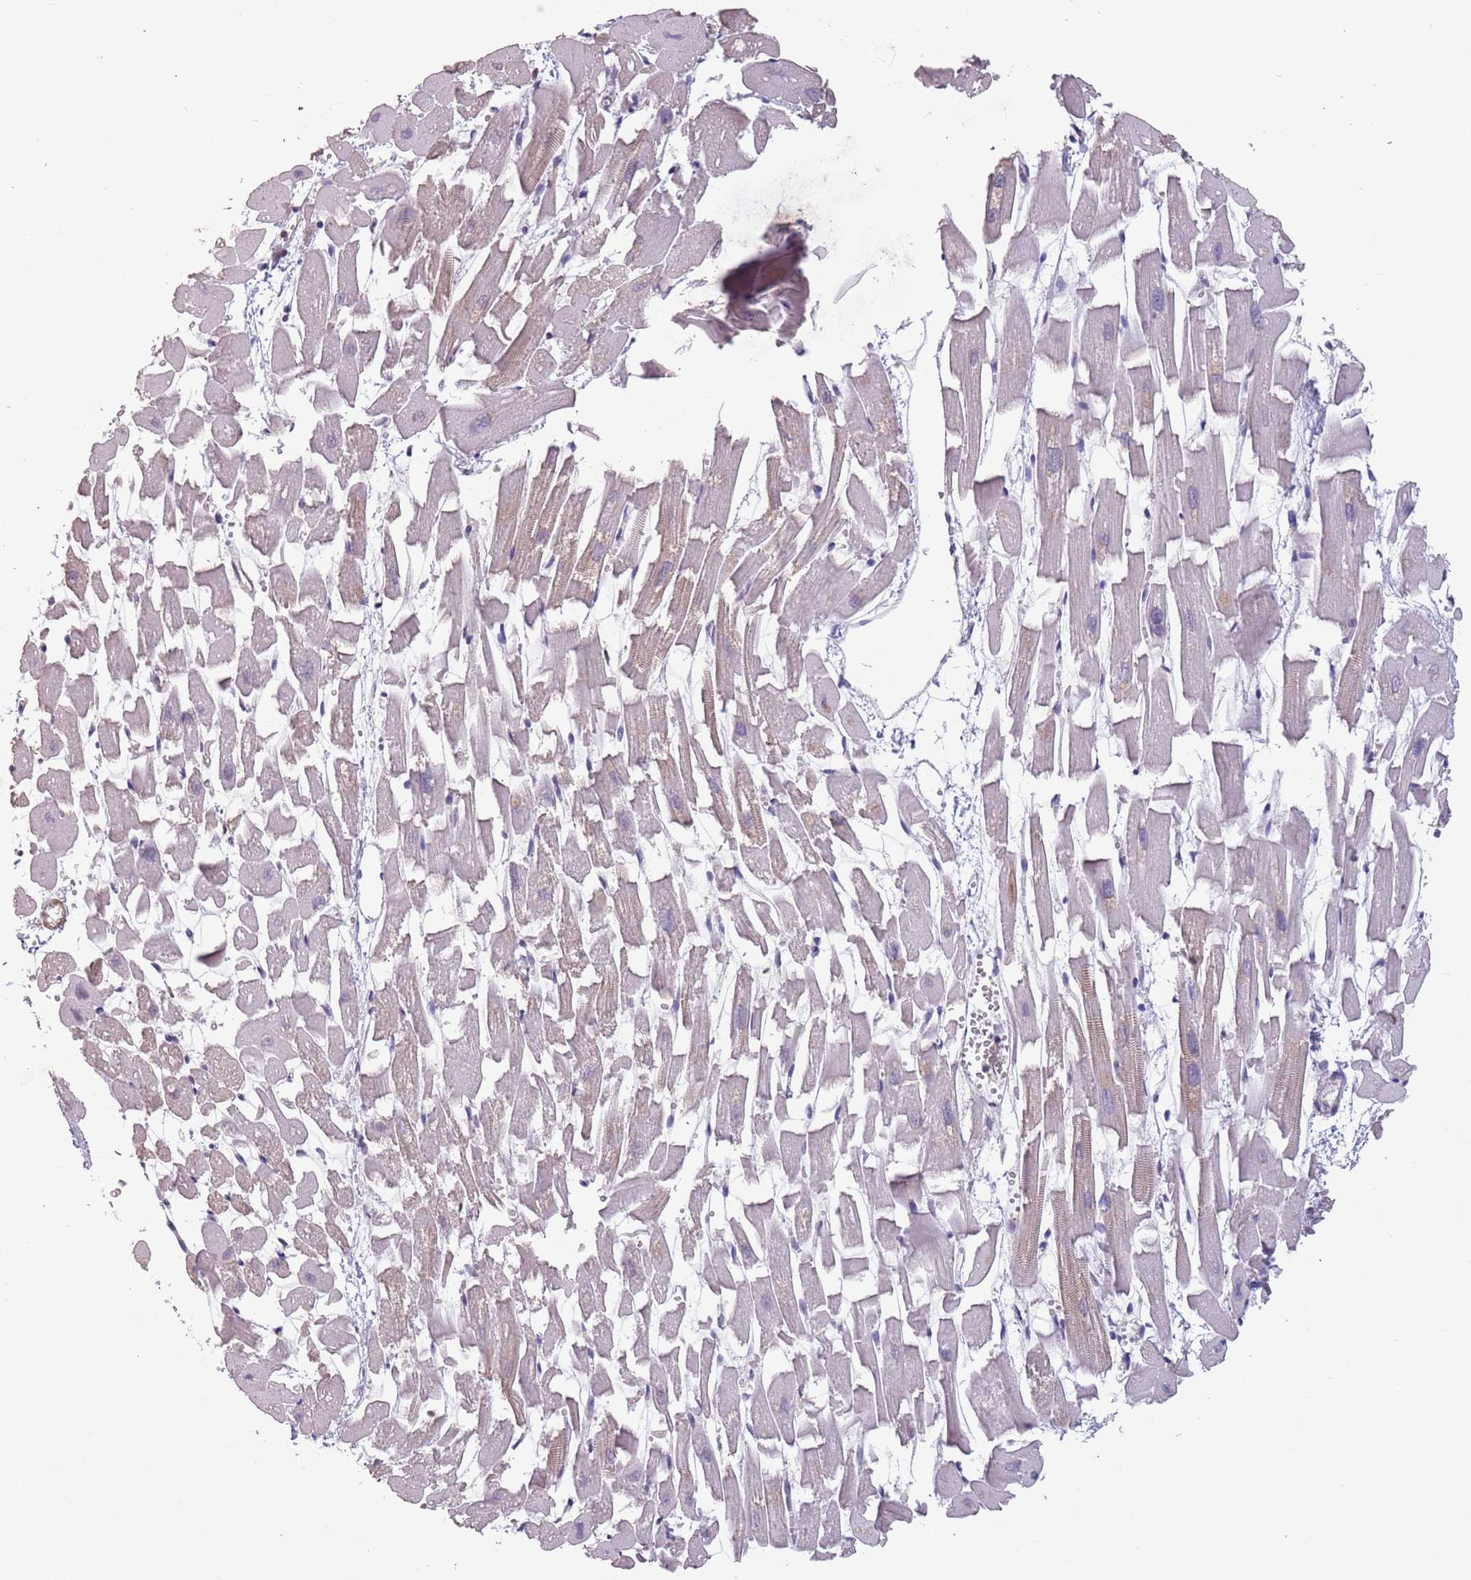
{"staining": {"intensity": "weak", "quantity": "<25%", "location": "cytoplasmic/membranous"}, "tissue": "heart muscle", "cell_type": "Cardiomyocytes", "image_type": "normal", "snomed": [{"axis": "morphology", "description": "Normal tissue, NOS"}, {"axis": "topography", "description": "Heart"}], "caption": "Protein analysis of normal heart muscle displays no significant expression in cardiomyocytes.", "gene": "SUN5", "patient": {"sex": "female", "age": 64}}